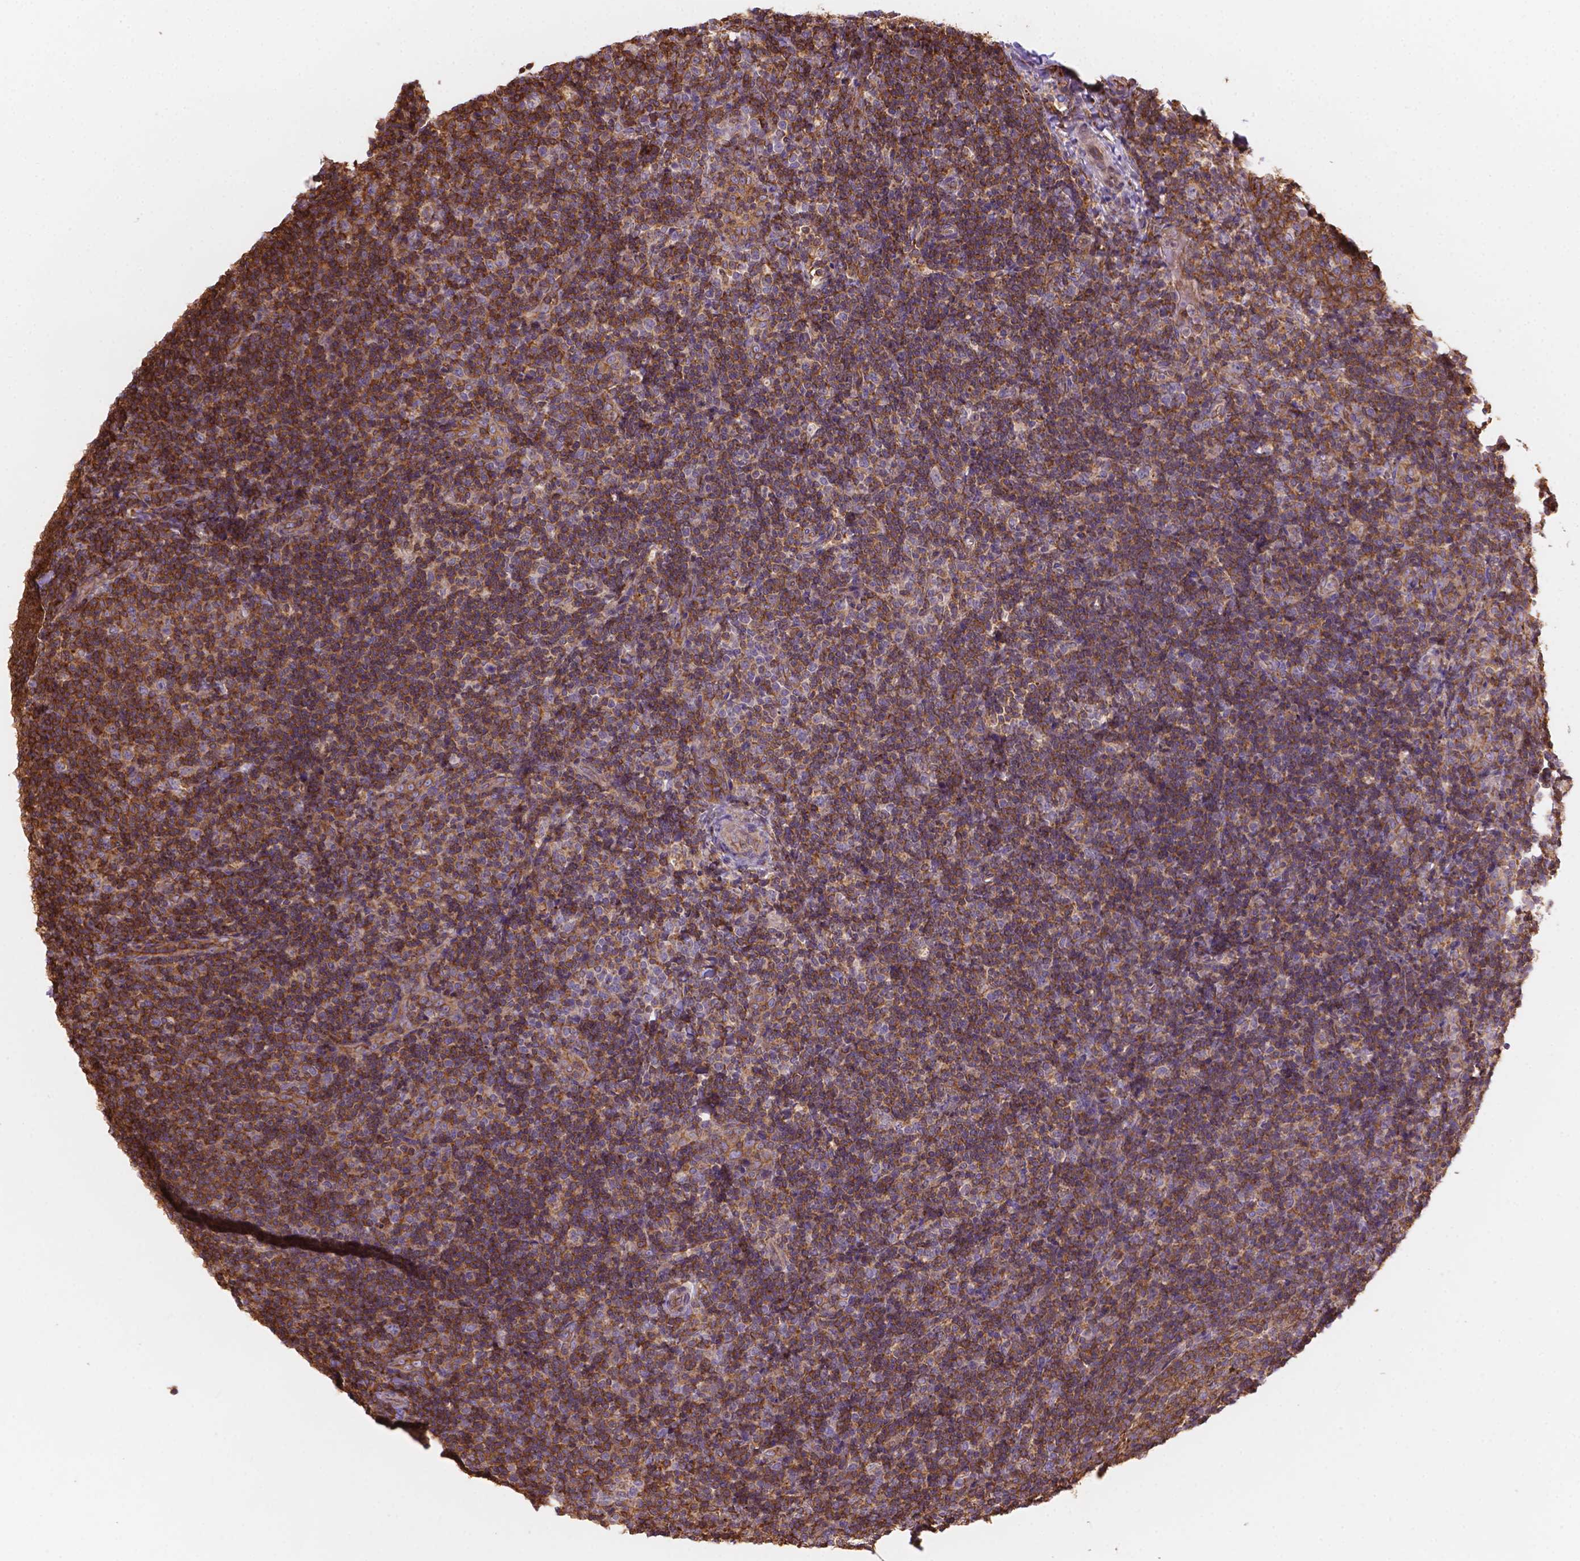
{"staining": {"intensity": "moderate", "quantity": ">75%", "location": "cytoplasmic/membranous"}, "tissue": "tonsil", "cell_type": "Germinal center cells", "image_type": "normal", "snomed": [{"axis": "morphology", "description": "Normal tissue, NOS"}, {"axis": "topography", "description": "Tonsil"}], "caption": "Immunohistochemical staining of benign human tonsil reveals moderate cytoplasmic/membranous protein staining in about >75% of germinal center cells.", "gene": "DMWD", "patient": {"sex": "female", "age": 10}}